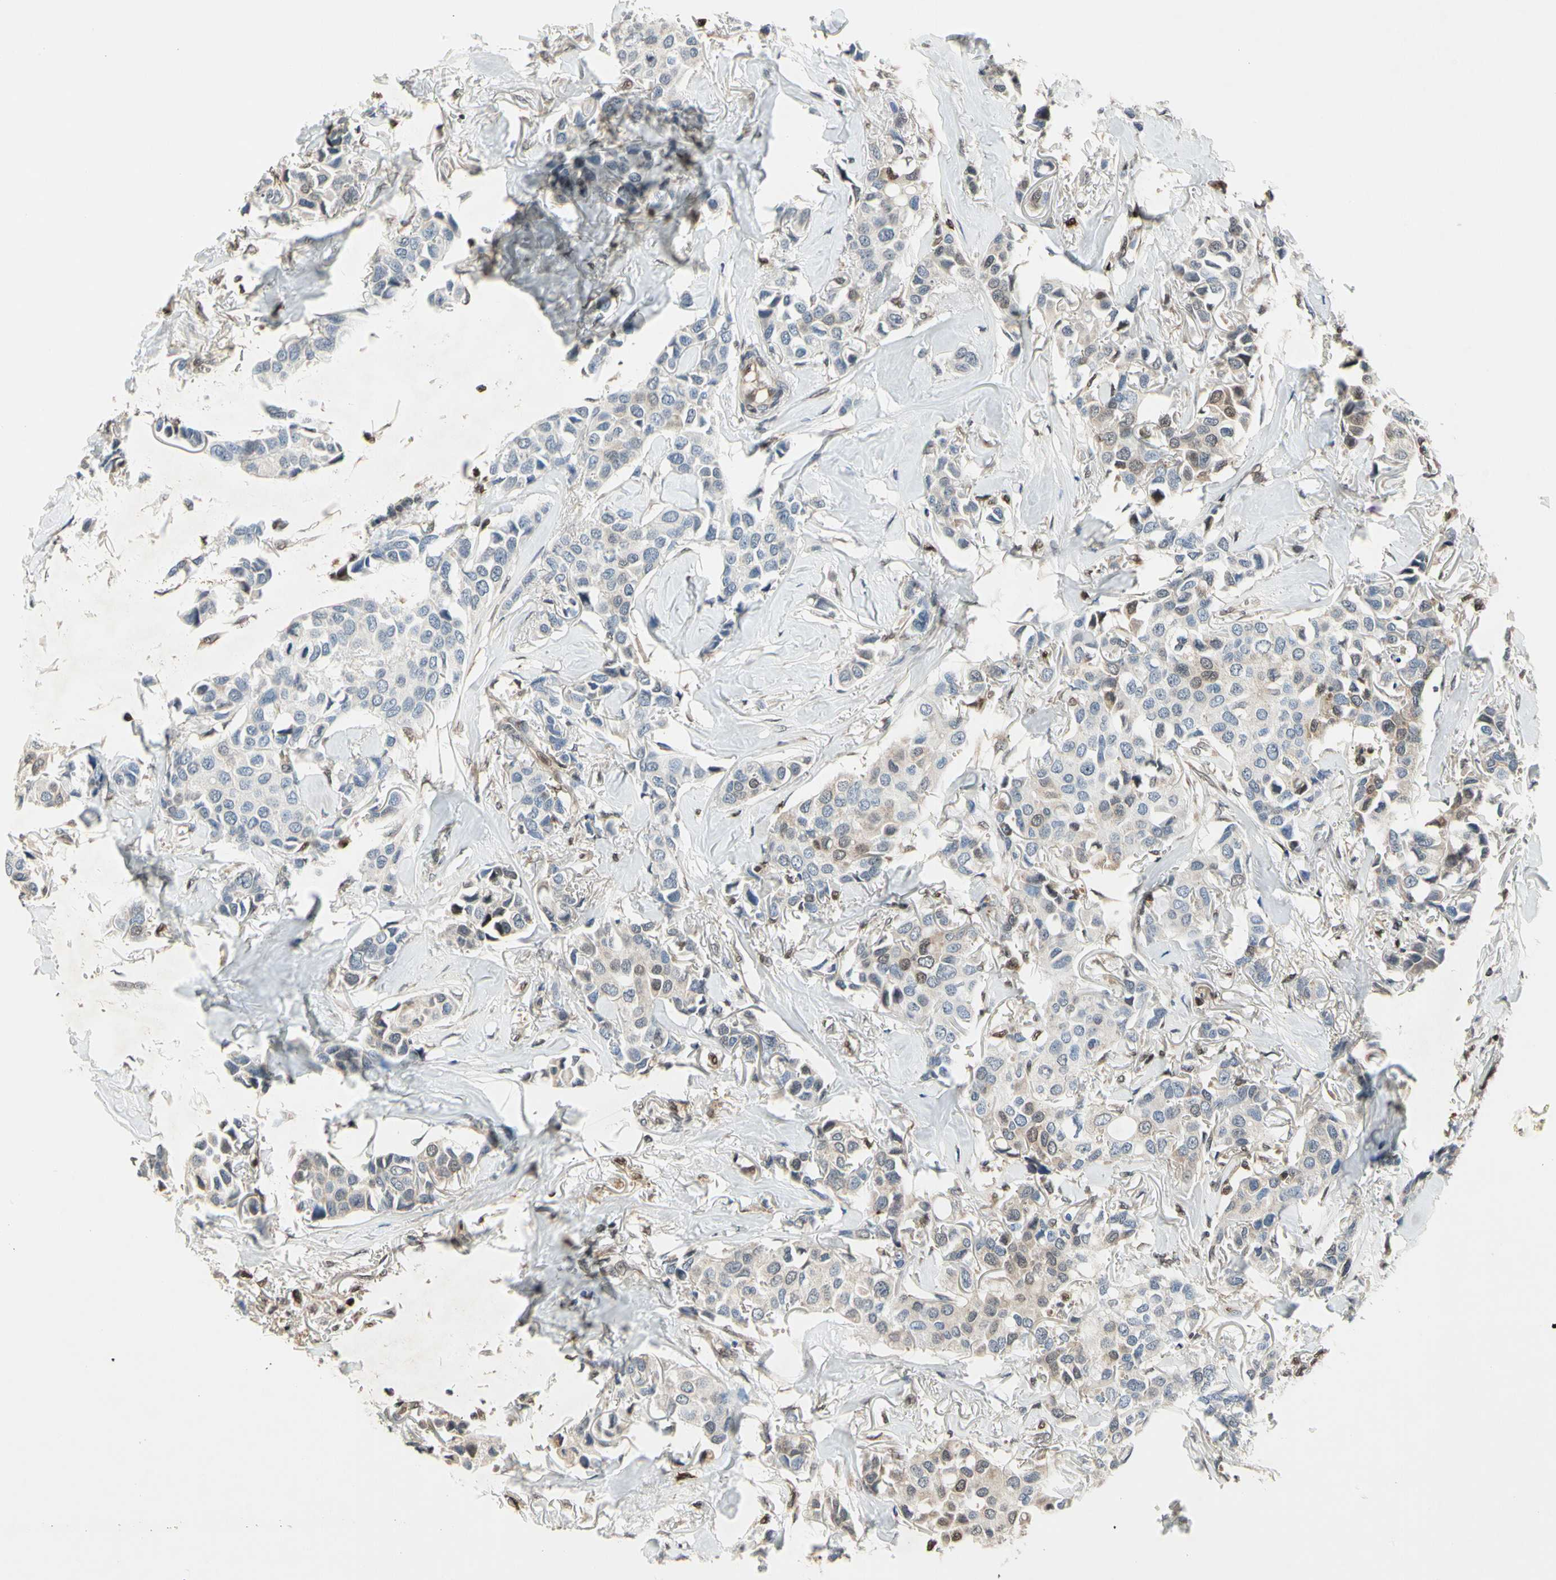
{"staining": {"intensity": "negative", "quantity": "none", "location": "none"}, "tissue": "breast cancer", "cell_type": "Tumor cells", "image_type": "cancer", "snomed": [{"axis": "morphology", "description": "Duct carcinoma"}, {"axis": "topography", "description": "Breast"}], "caption": "This is a micrograph of immunohistochemistry staining of breast invasive ductal carcinoma, which shows no staining in tumor cells.", "gene": "GSR", "patient": {"sex": "female", "age": 80}}